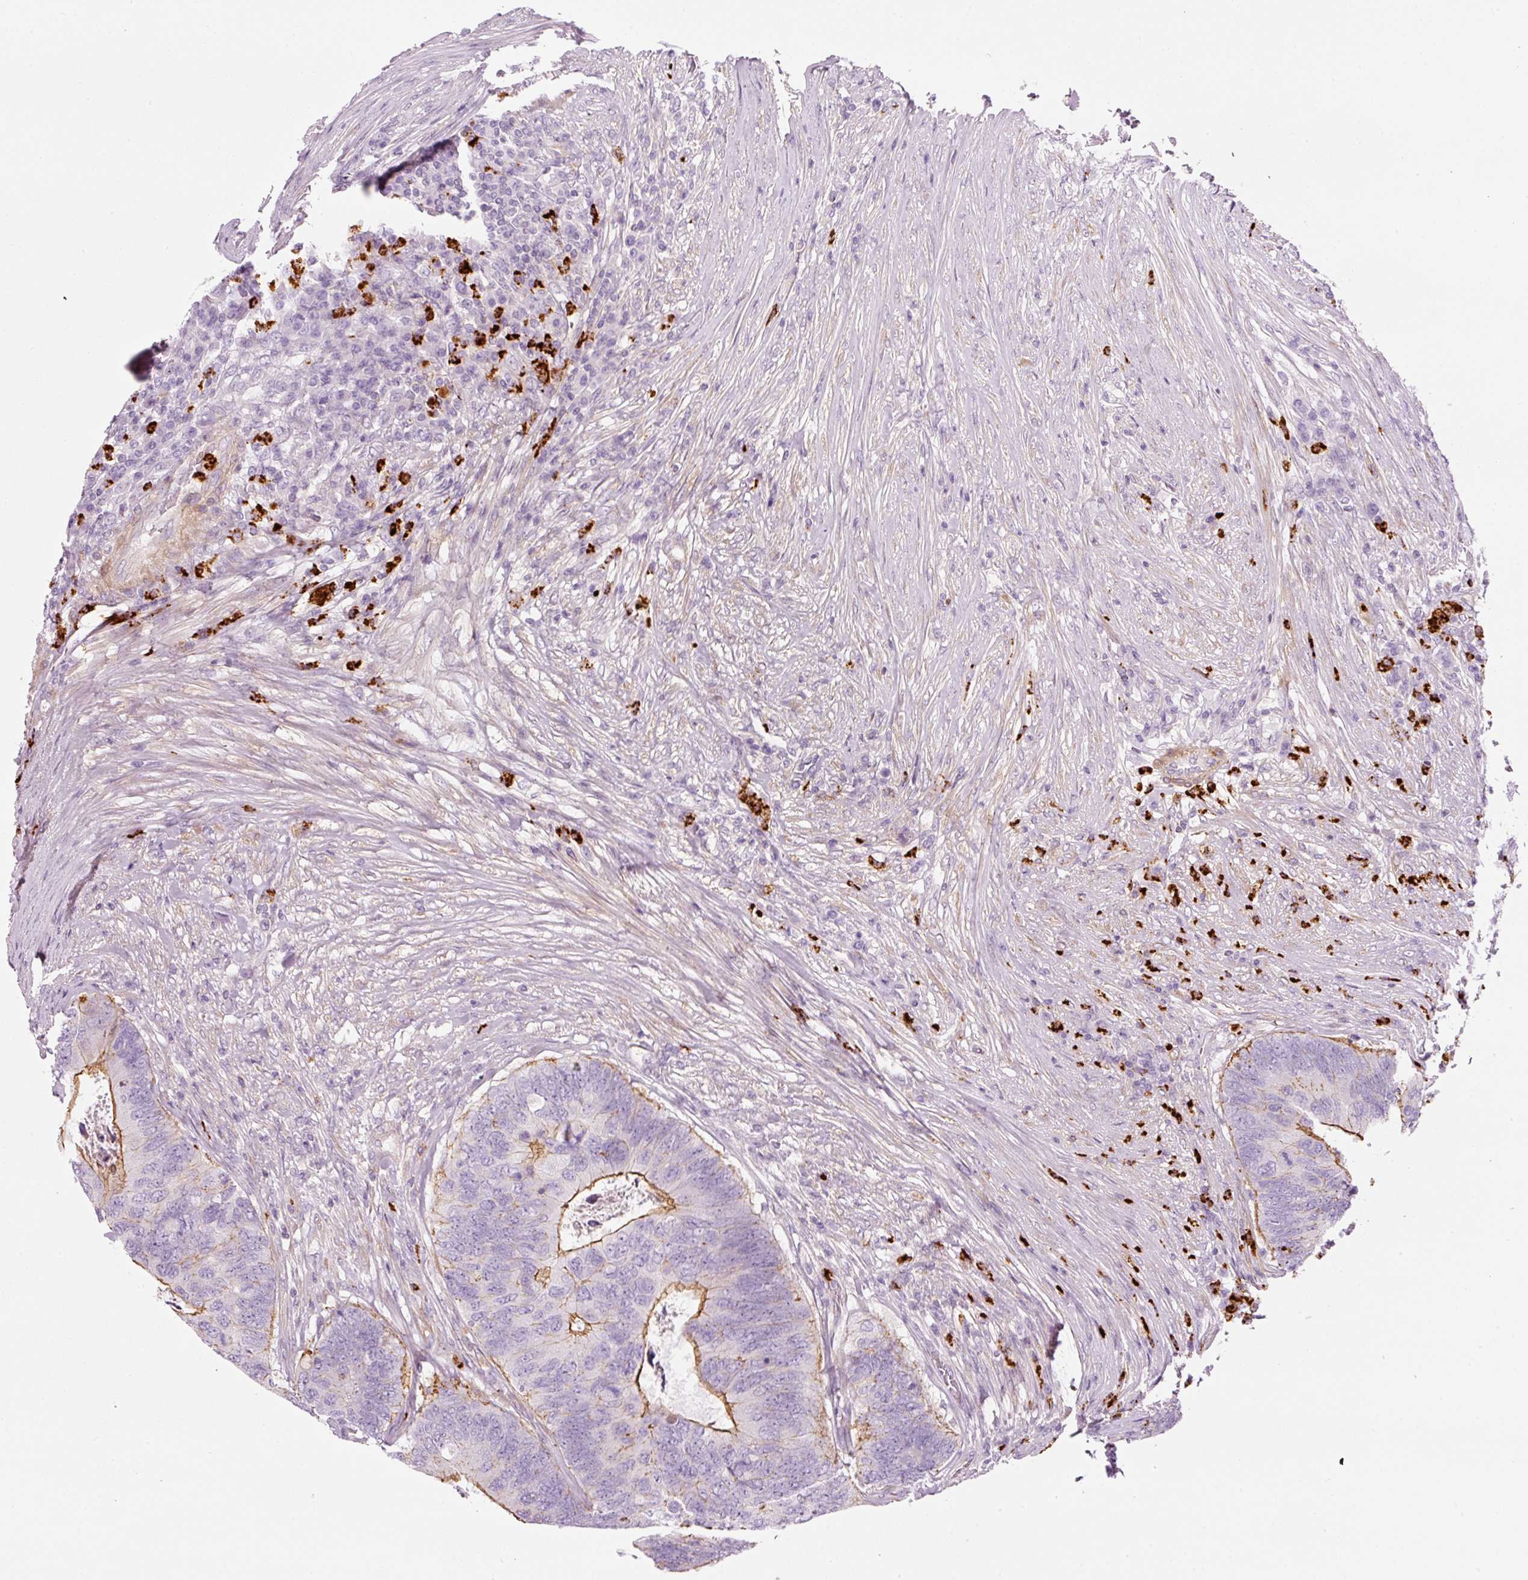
{"staining": {"intensity": "moderate", "quantity": "<25%", "location": "cytoplasmic/membranous"}, "tissue": "colorectal cancer", "cell_type": "Tumor cells", "image_type": "cancer", "snomed": [{"axis": "morphology", "description": "Adenocarcinoma, NOS"}, {"axis": "topography", "description": "Colon"}], "caption": "Immunohistochemistry of human colorectal cancer displays low levels of moderate cytoplasmic/membranous expression in approximately <25% of tumor cells.", "gene": "MAP3K3", "patient": {"sex": "female", "age": 67}}